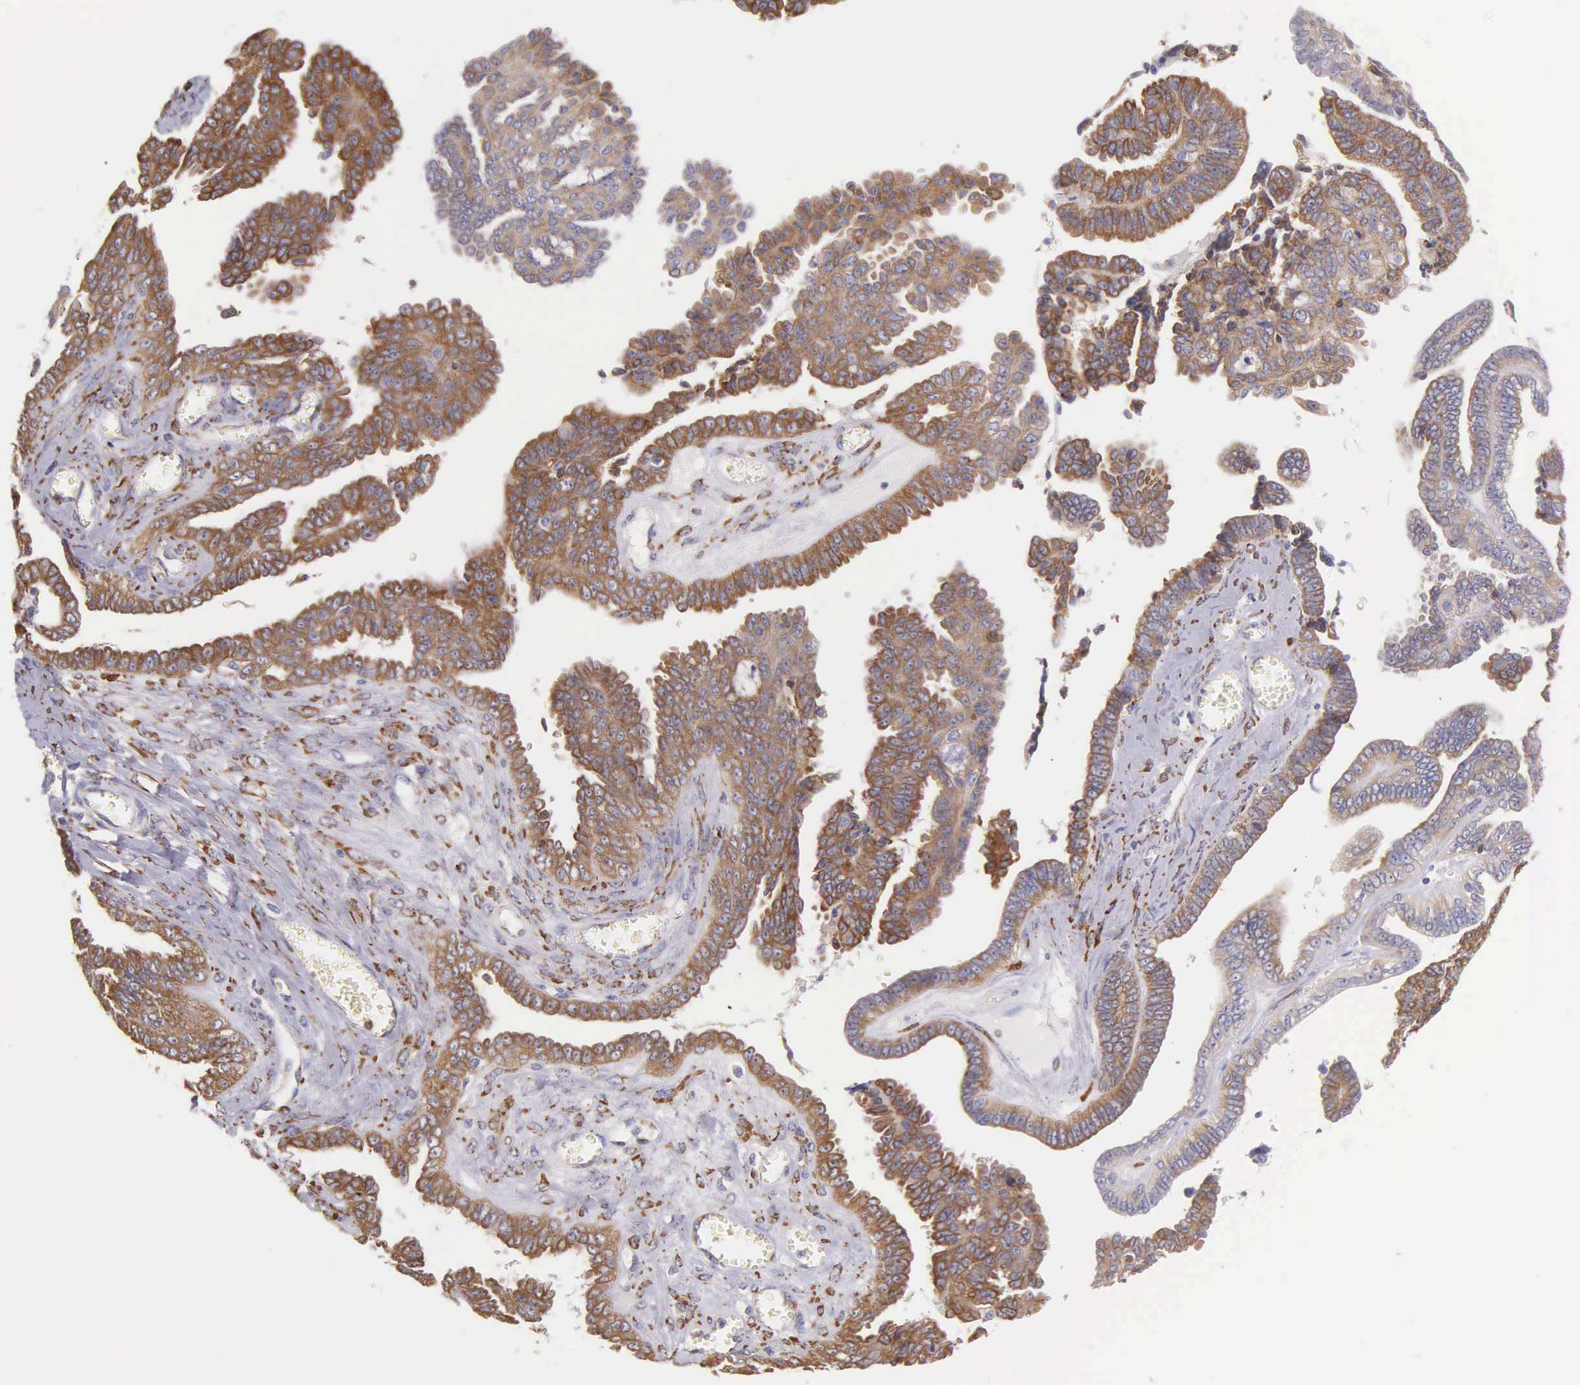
{"staining": {"intensity": "moderate", "quantity": ">75%", "location": "cytoplasmic/membranous"}, "tissue": "ovarian cancer", "cell_type": "Tumor cells", "image_type": "cancer", "snomed": [{"axis": "morphology", "description": "Cystadenocarcinoma, serous, NOS"}, {"axis": "topography", "description": "Ovary"}], "caption": "Ovarian cancer (serous cystadenocarcinoma) tissue reveals moderate cytoplasmic/membranous staining in about >75% of tumor cells, visualized by immunohistochemistry.", "gene": "CKAP4", "patient": {"sex": "female", "age": 71}}